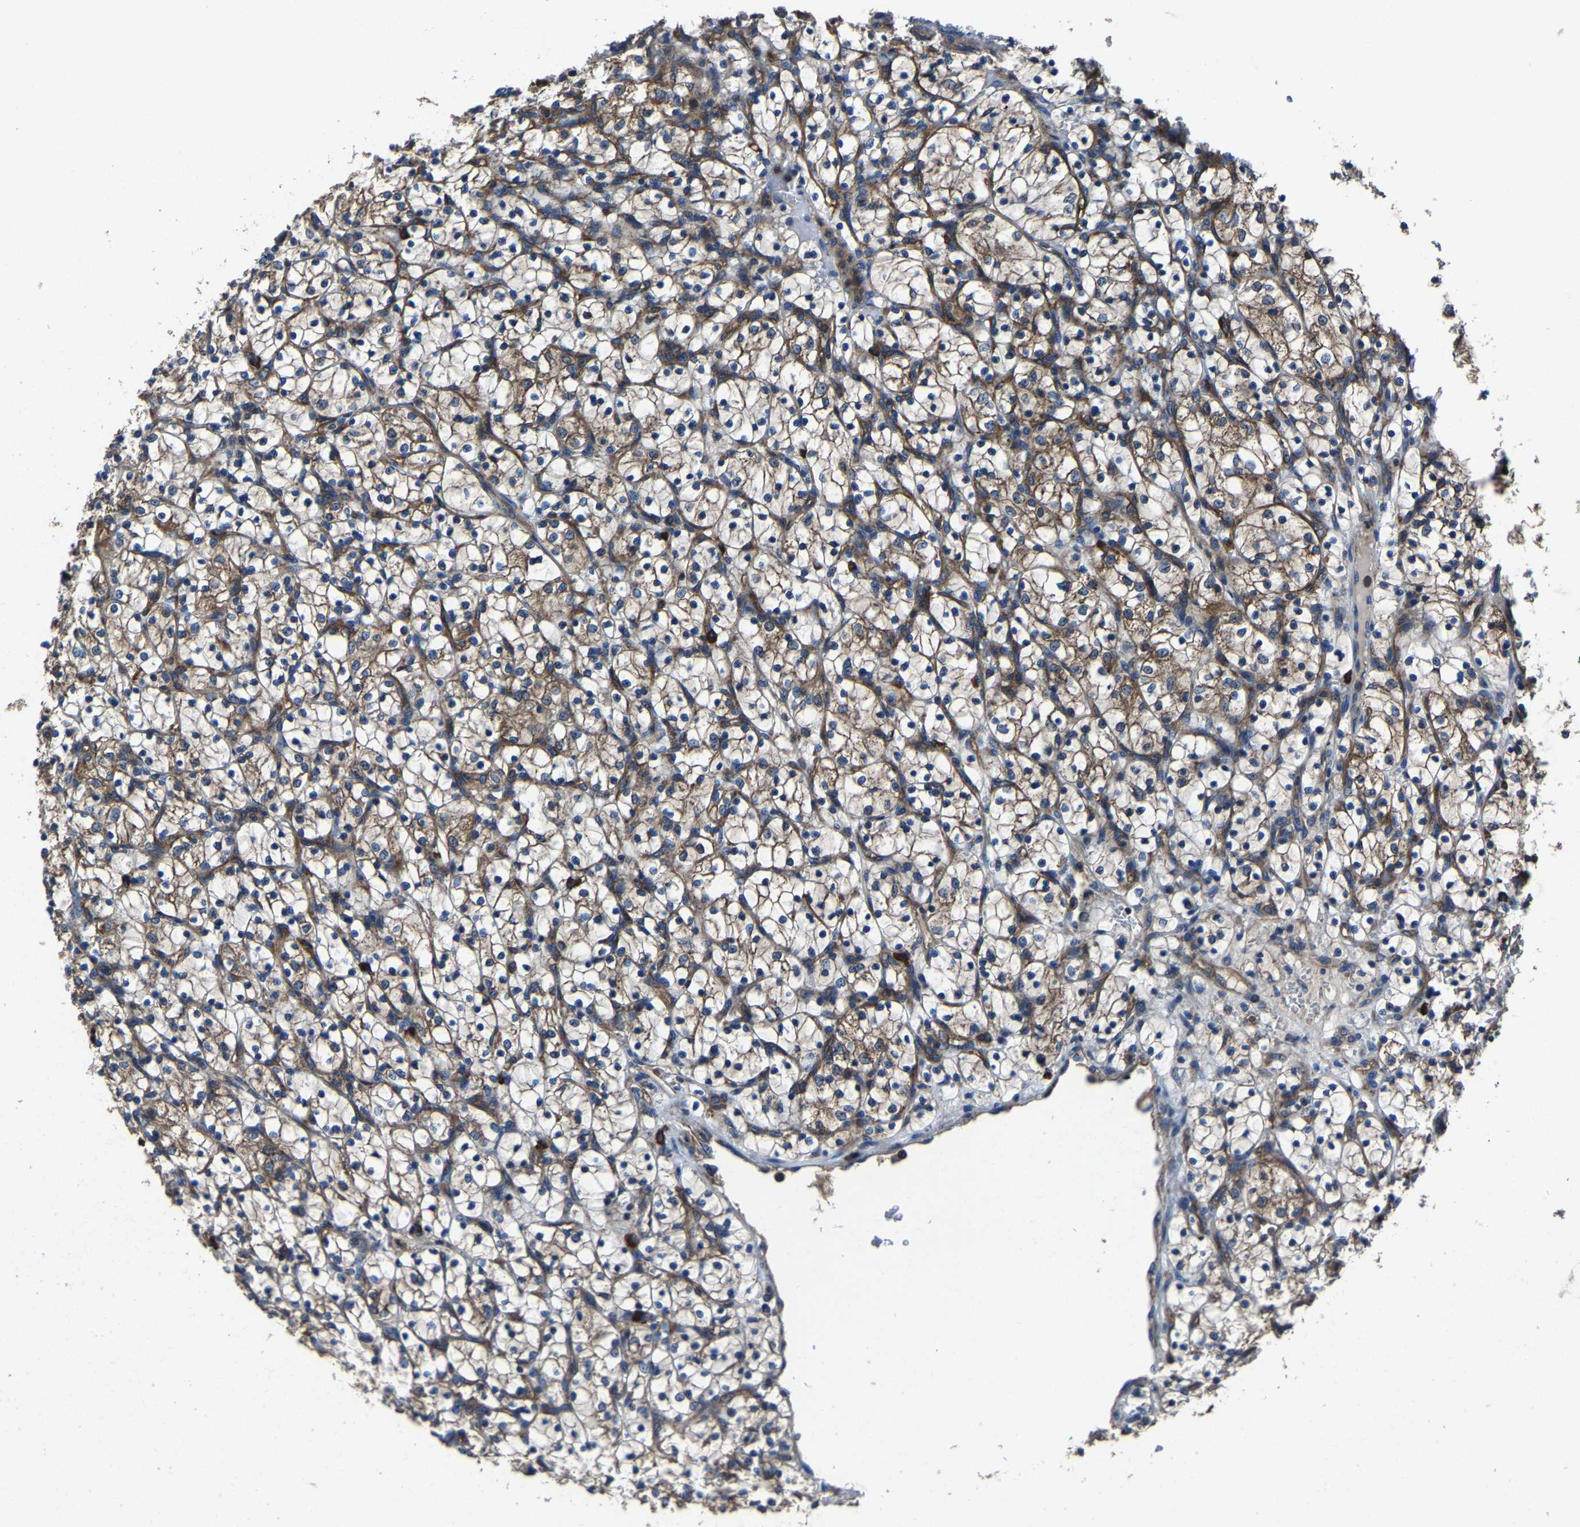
{"staining": {"intensity": "moderate", "quantity": ">75%", "location": "cytoplasmic/membranous"}, "tissue": "renal cancer", "cell_type": "Tumor cells", "image_type": "cancer", "snomed": [{"axis": "morphology", "description": "Adenocarcinoma, NOS"}, {"axis": "topography", "description": "Kidney"}], "caption": "High-magnification brightfield microscopy of renal cancer (adenocarcinoma) stained with DAB (brown) and counterstained with hematoxylin (blue). tumor cells exhibit moderate cytoplasmic/membranous positivity is appreciated in approximately>75% of cells.", "gene": "KIAA1958", "patient": {"sex": "female", "age": 69}}